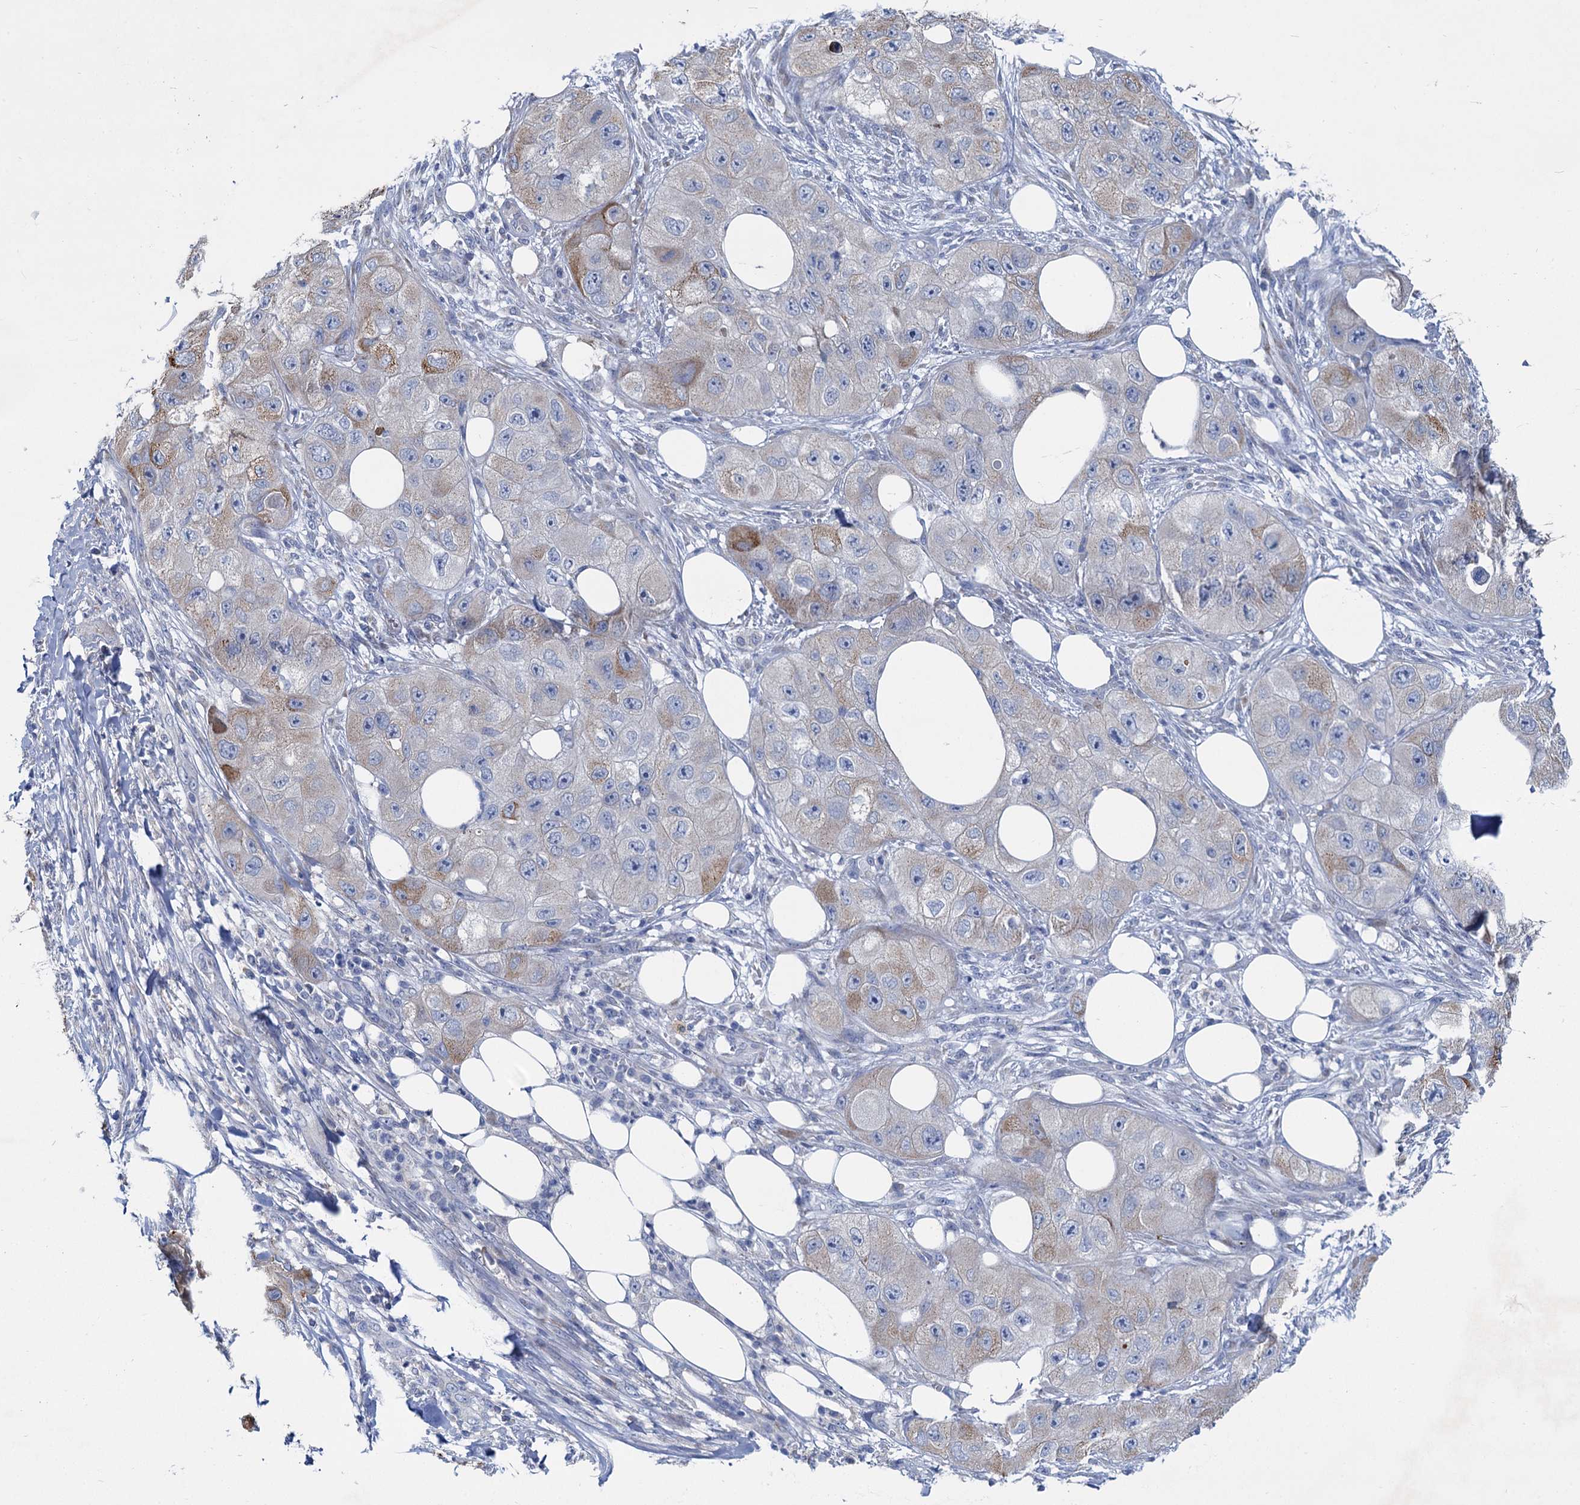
{"staining": {"intensity": "negative", "quantity": "none", "location": "none"}, "tissue": "skin cancer", "cell_type": "Tumor cells", "image_type": "cancer", "snomed": [{"axis": "morphology", "description": "Squamous cell carcinoma, NOS"}, {"axis": "topography", "description": "Skin"}, {"axis": "topography", "description": "Subcutis"}], "caption": "Tumor cells show no significant protein staining in skin cancer.", "gene": "PRSS35", "patient": {"sex": "male", "age": 73}}